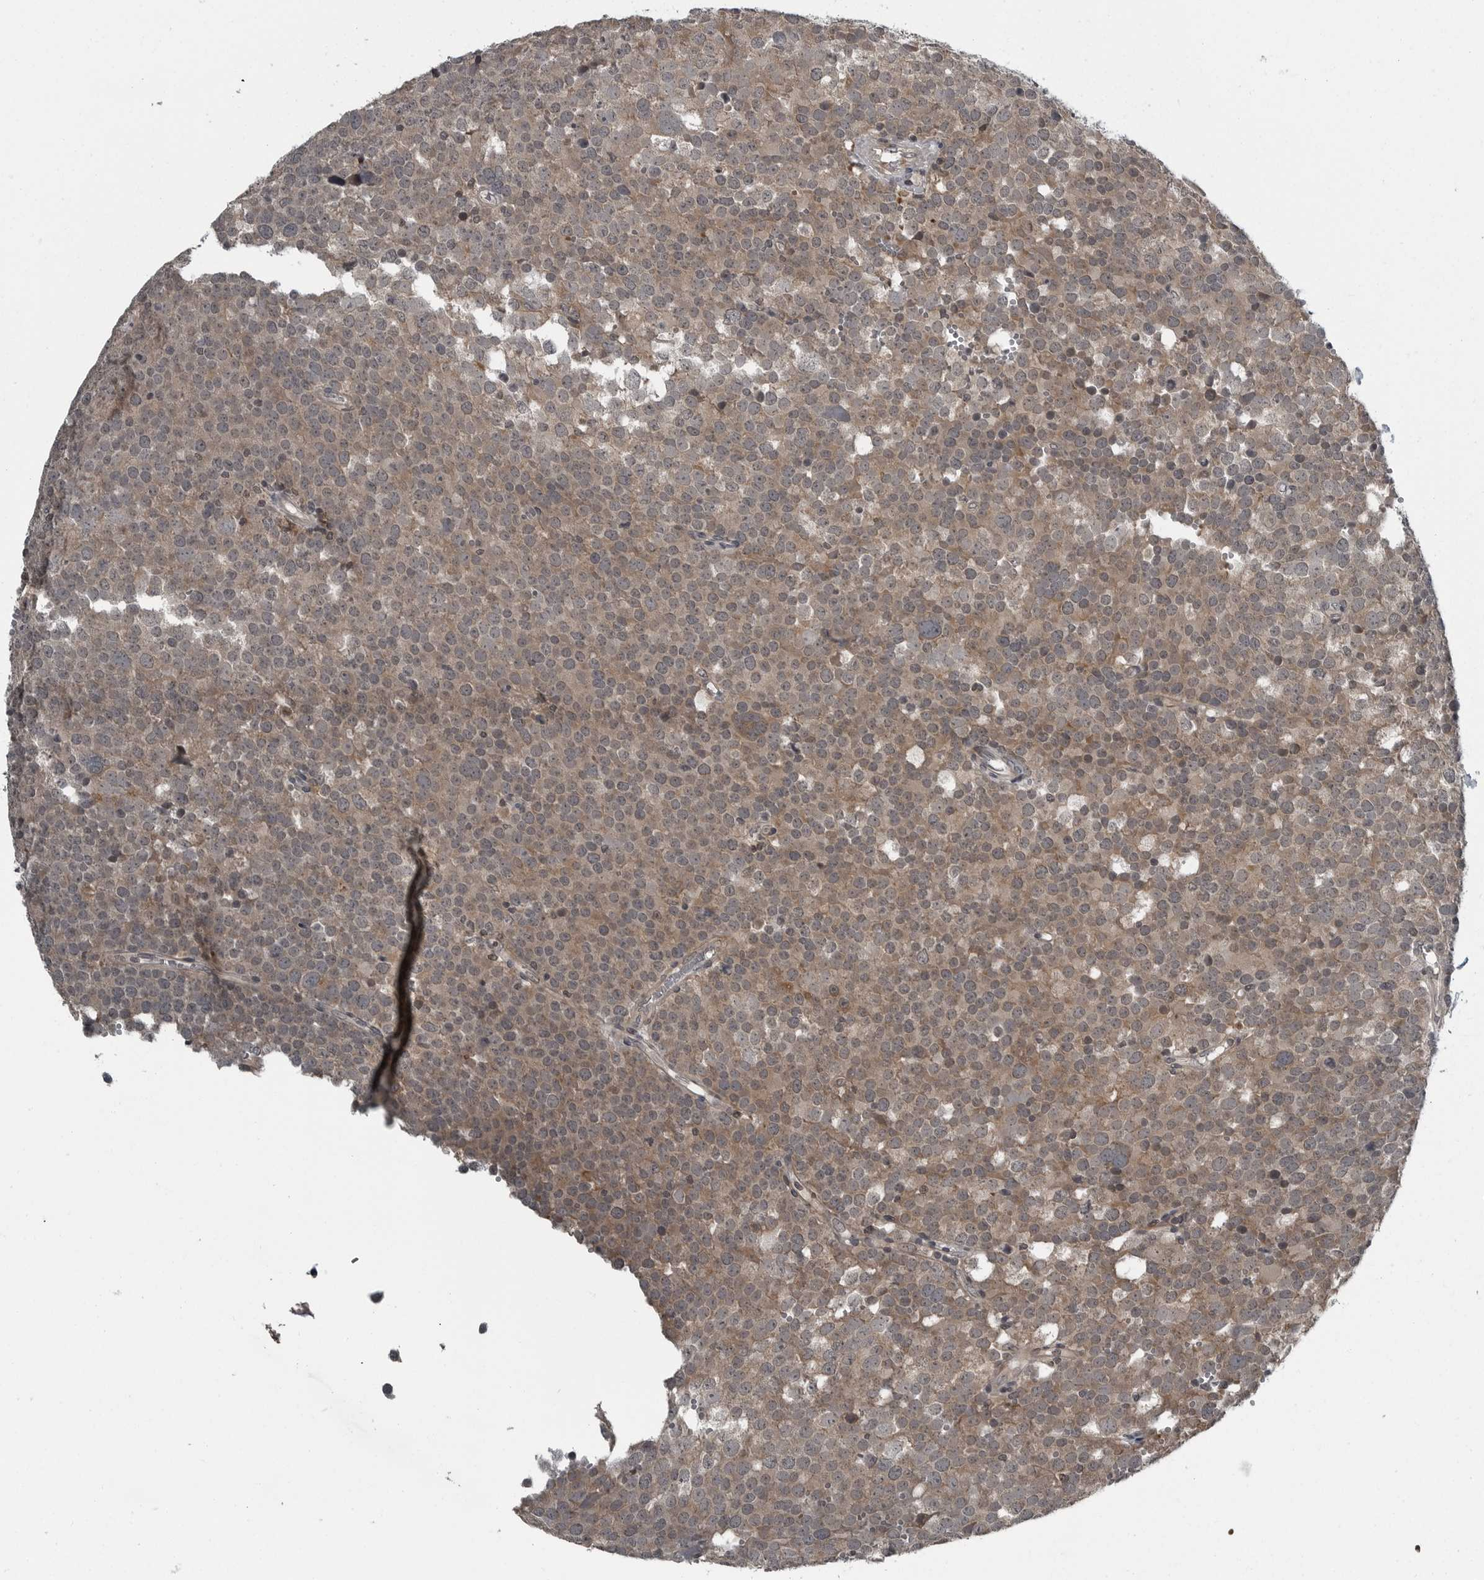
{"staining": {"intensity": "weak", "quantity": ">75%", "location": "cytoplasmic/membranous"}, "tissue": "testis cancer", "cell_type": "Tumor cells", "image_type": "cancer", "snomed": [{"axis": "morphology", "description": "Seminoma, NOS"}, {"axis": "topography", "description": "Testis"}], "caption": "Testis cancer (seminoma) was stained to show a protein in brown. There is low levels of weak cytoplasmic/membranous staining in approximately >75% of tumor cells.", "gene": "GAK", "patient": {"sex": "male", "age": 71}}